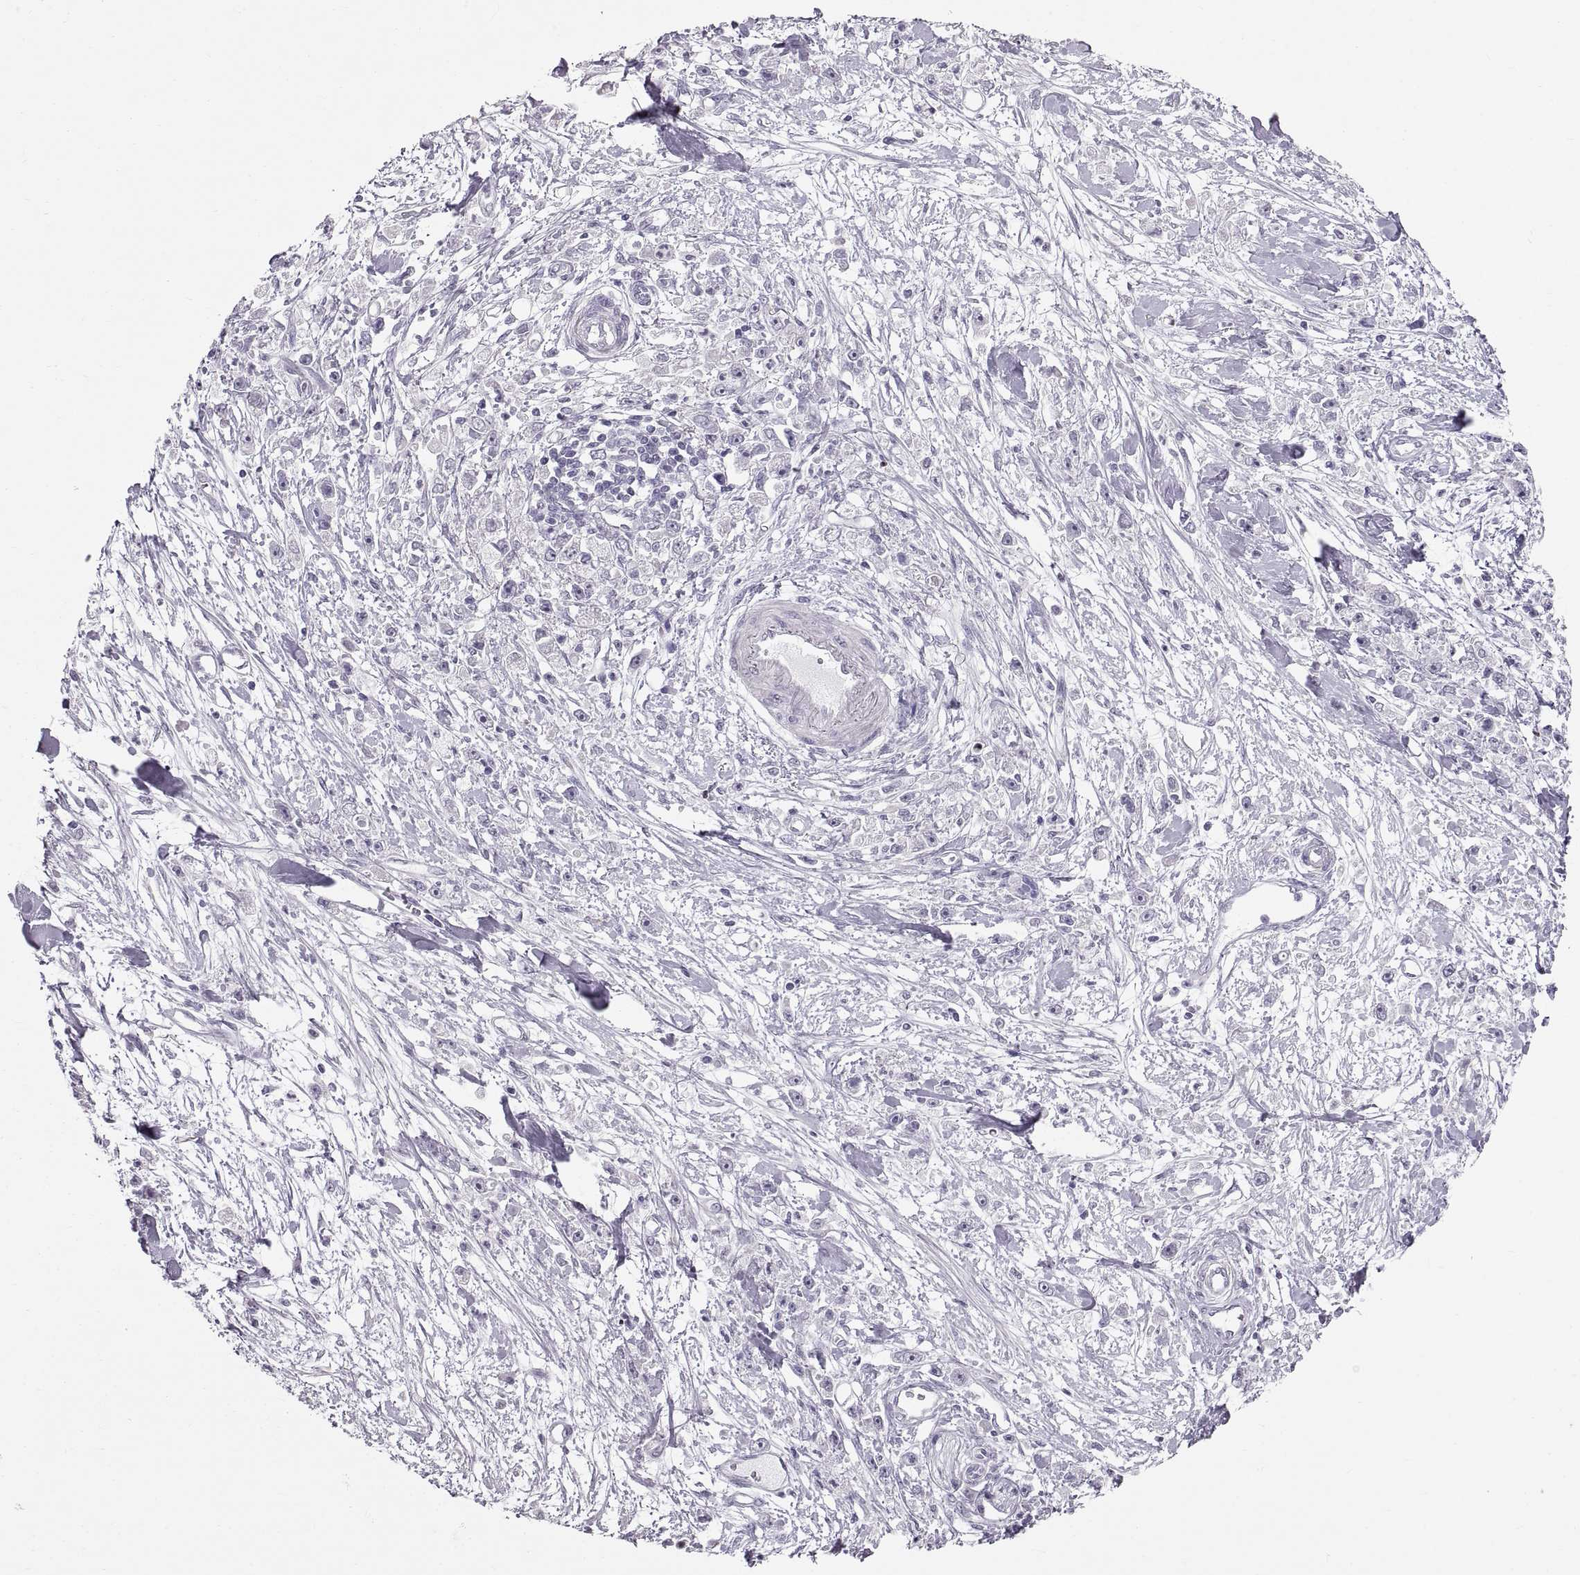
{"staining": {"intensity": "negative", "quantity": "none", "location": "none"}, "tissue": "stomach cancer", "cell_type": "Tumor cells", "image_type": "cancer", "snomed": [{"axis": "morphology", "description": "Adenocarcinoma, NOS"}, {"axis": "topography", "description": "Stomach"}], "caption": "This is an IHC image of stomach adenocarcinoma. There is no staining in tumor cells.", "gene": "SPACDR", "patient": {"sex": "female", "age": 59}}